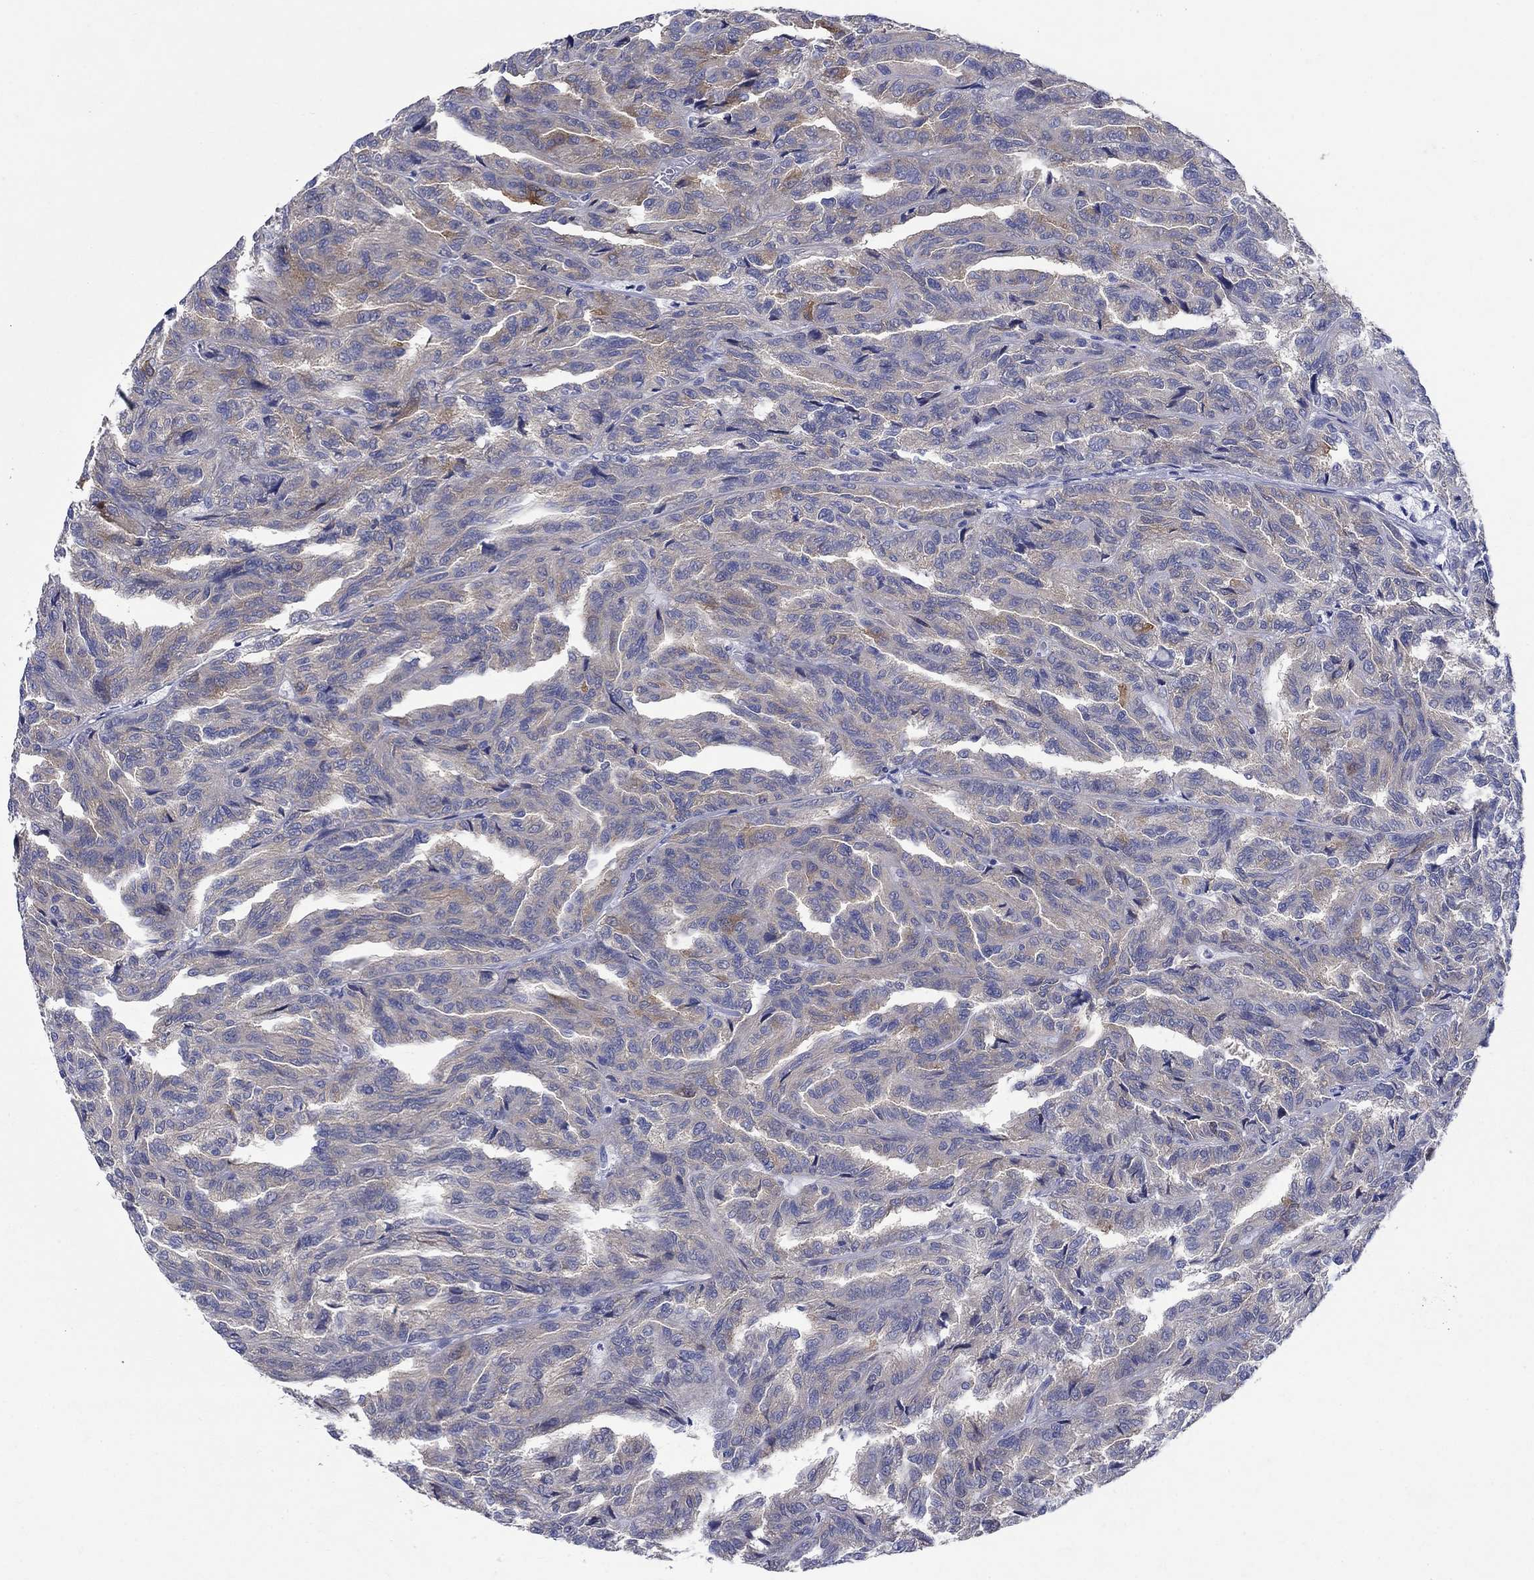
{"staining": {"intensity": "weak", "quantity": "25%-75%", "location": "cytoplasmic/membranous"}, "tissue": "renal cancer", "cell_type": "Tumor cells", "image_type": "cancer", "snomed": [{"axis": "morphology", "description": "Adenocarcinoma, NOS"}, {"axis": "topography", "description": "Kidney"}], "caption": "Protein expression analysis of renal adenocarcinoma exhibits weak cytoplasmic/membranous expression in about 25%-75% of tumor cells.", "gene": "SULT2B1", "patient": {"sex": "male", "age": 79}}